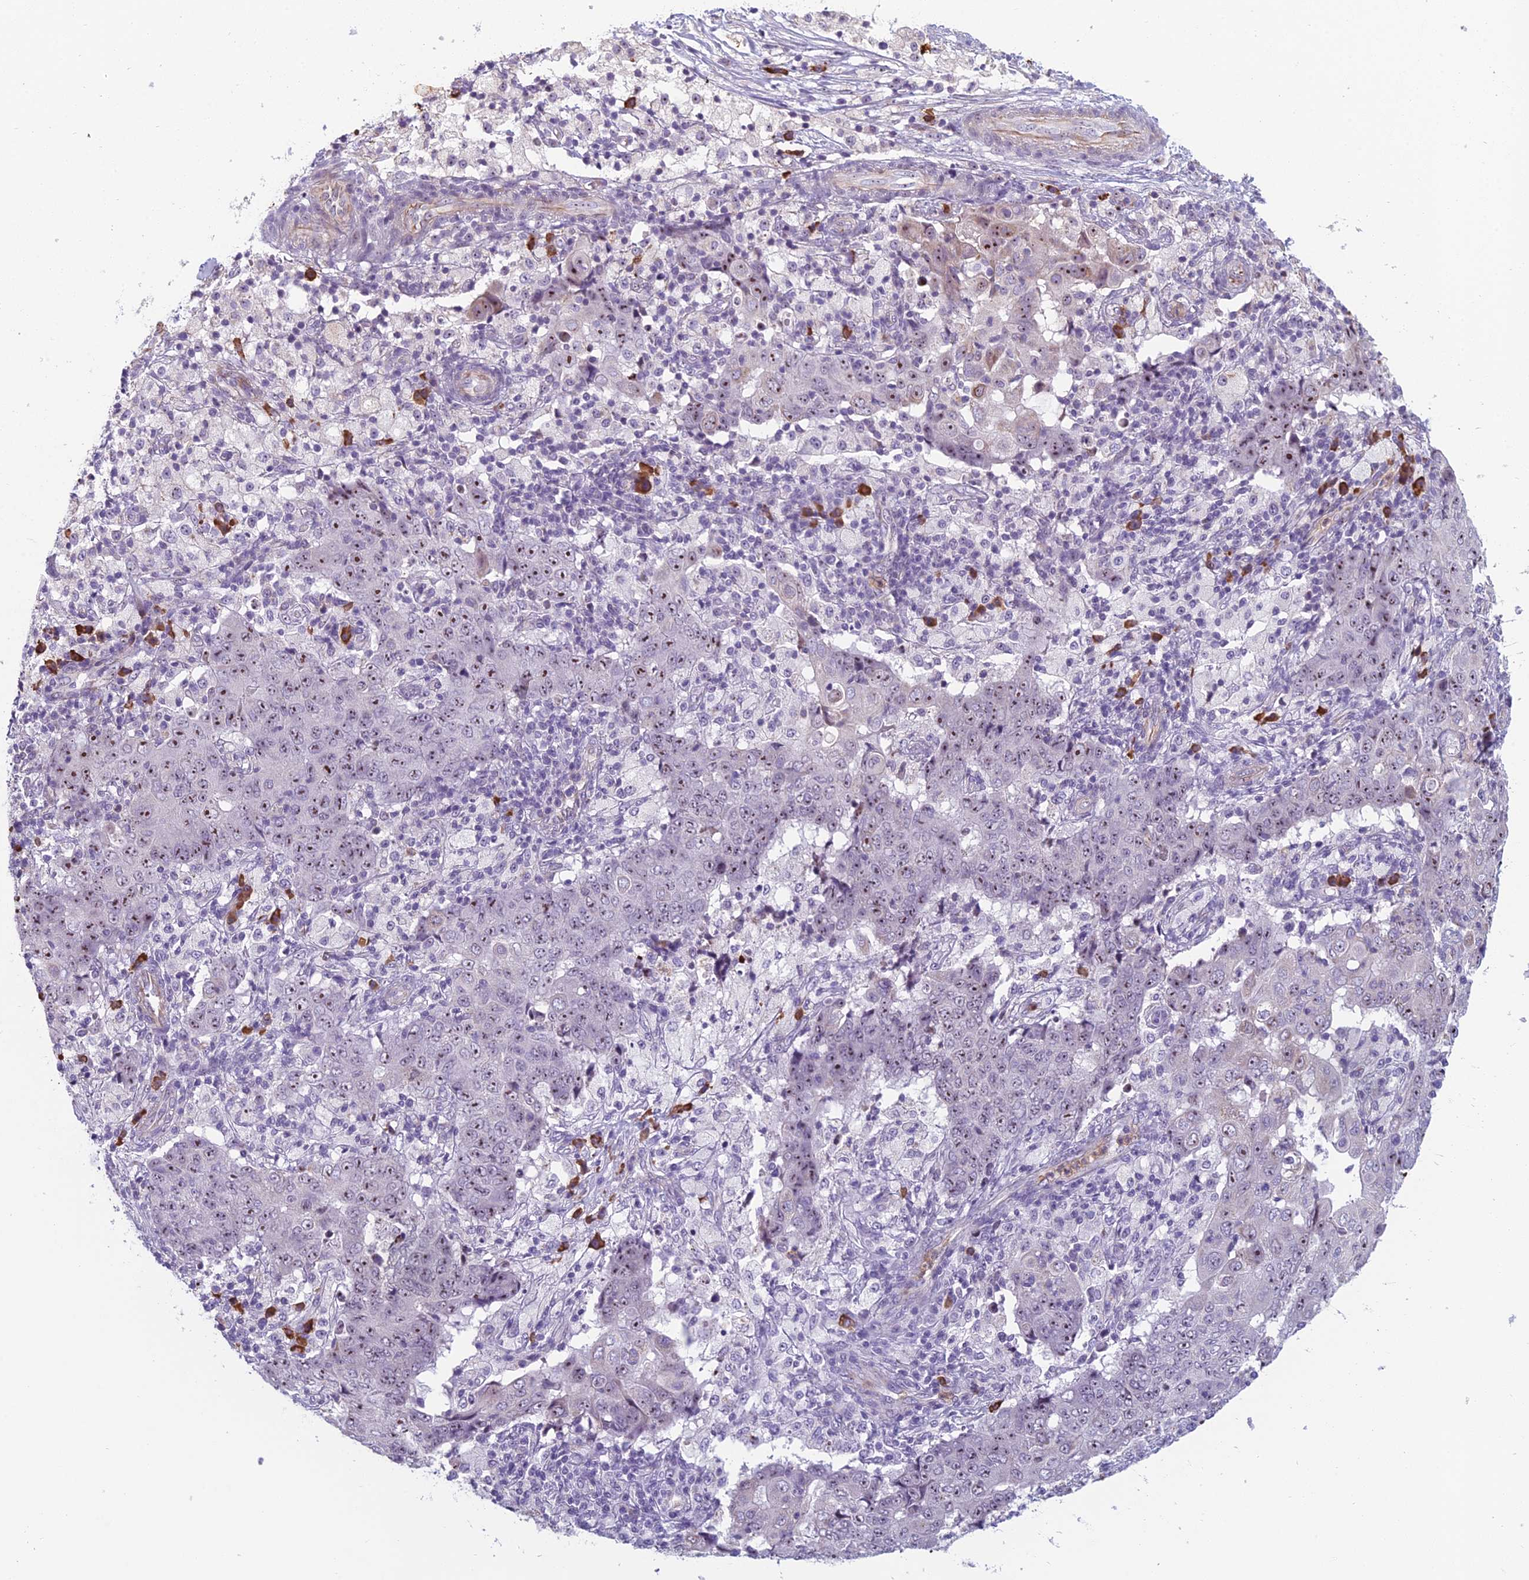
{"staining": {"intensity": "moderate", "quantity": ">75%", "location": "nuclear"}, "tissue": "ovarian cancer", "cell_type": "Tumor cells", "image_type": "cancer", "snomed": [{"axis": "morphology", "description": "Carcinoma, endometroid"}, {"axis": "topography", "description": "Ovary"}], "caption": "A brown stain labels moderate nuclear staining of a protein in human ovarian endometroid carcinoma tumor cells. (DAB (3,3'-diaminobenzidine) IHC, brown staining for protein, blue staining for nuclei).", "gene": "NOC2L", "patient": {"sex": "female", "age": 42}}